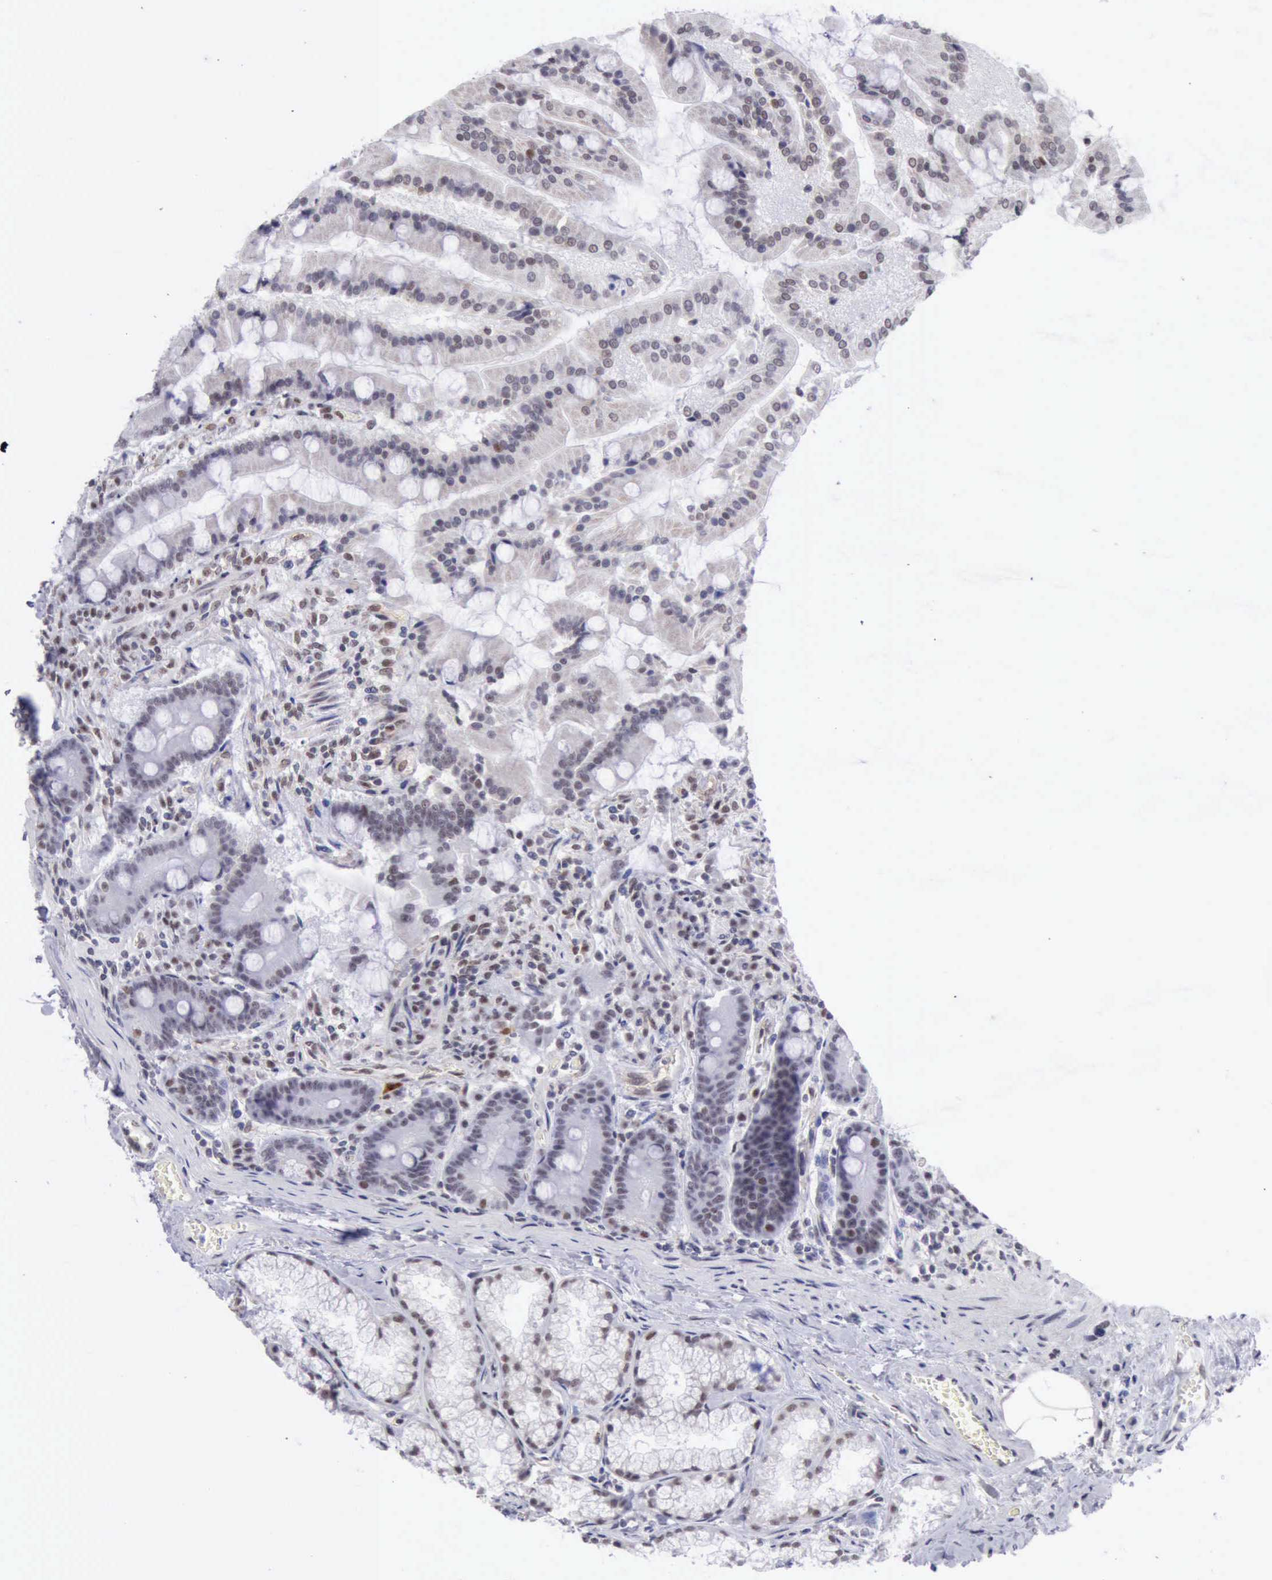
{"staining": {"intensity": "weak", "quantity": "<25%", "location": "nuclear"}, "tissue": "duodenum", "cell_type": "Glandular cells", "image_type": "normal", "snomed": [{"axis": "morphology", "description": "Normal tissue, NOS"}, {"axis": "topography", "description": "Duodenum"}], "caption": "IHC micrograph of normal duodenum: human duodenum stained with DAB (3,3'-diaminobenzidine) reveals no significant protein expression in glandular cells.", "gene": "ERCC4", "patient": {"sex": "female", "age": 64}}